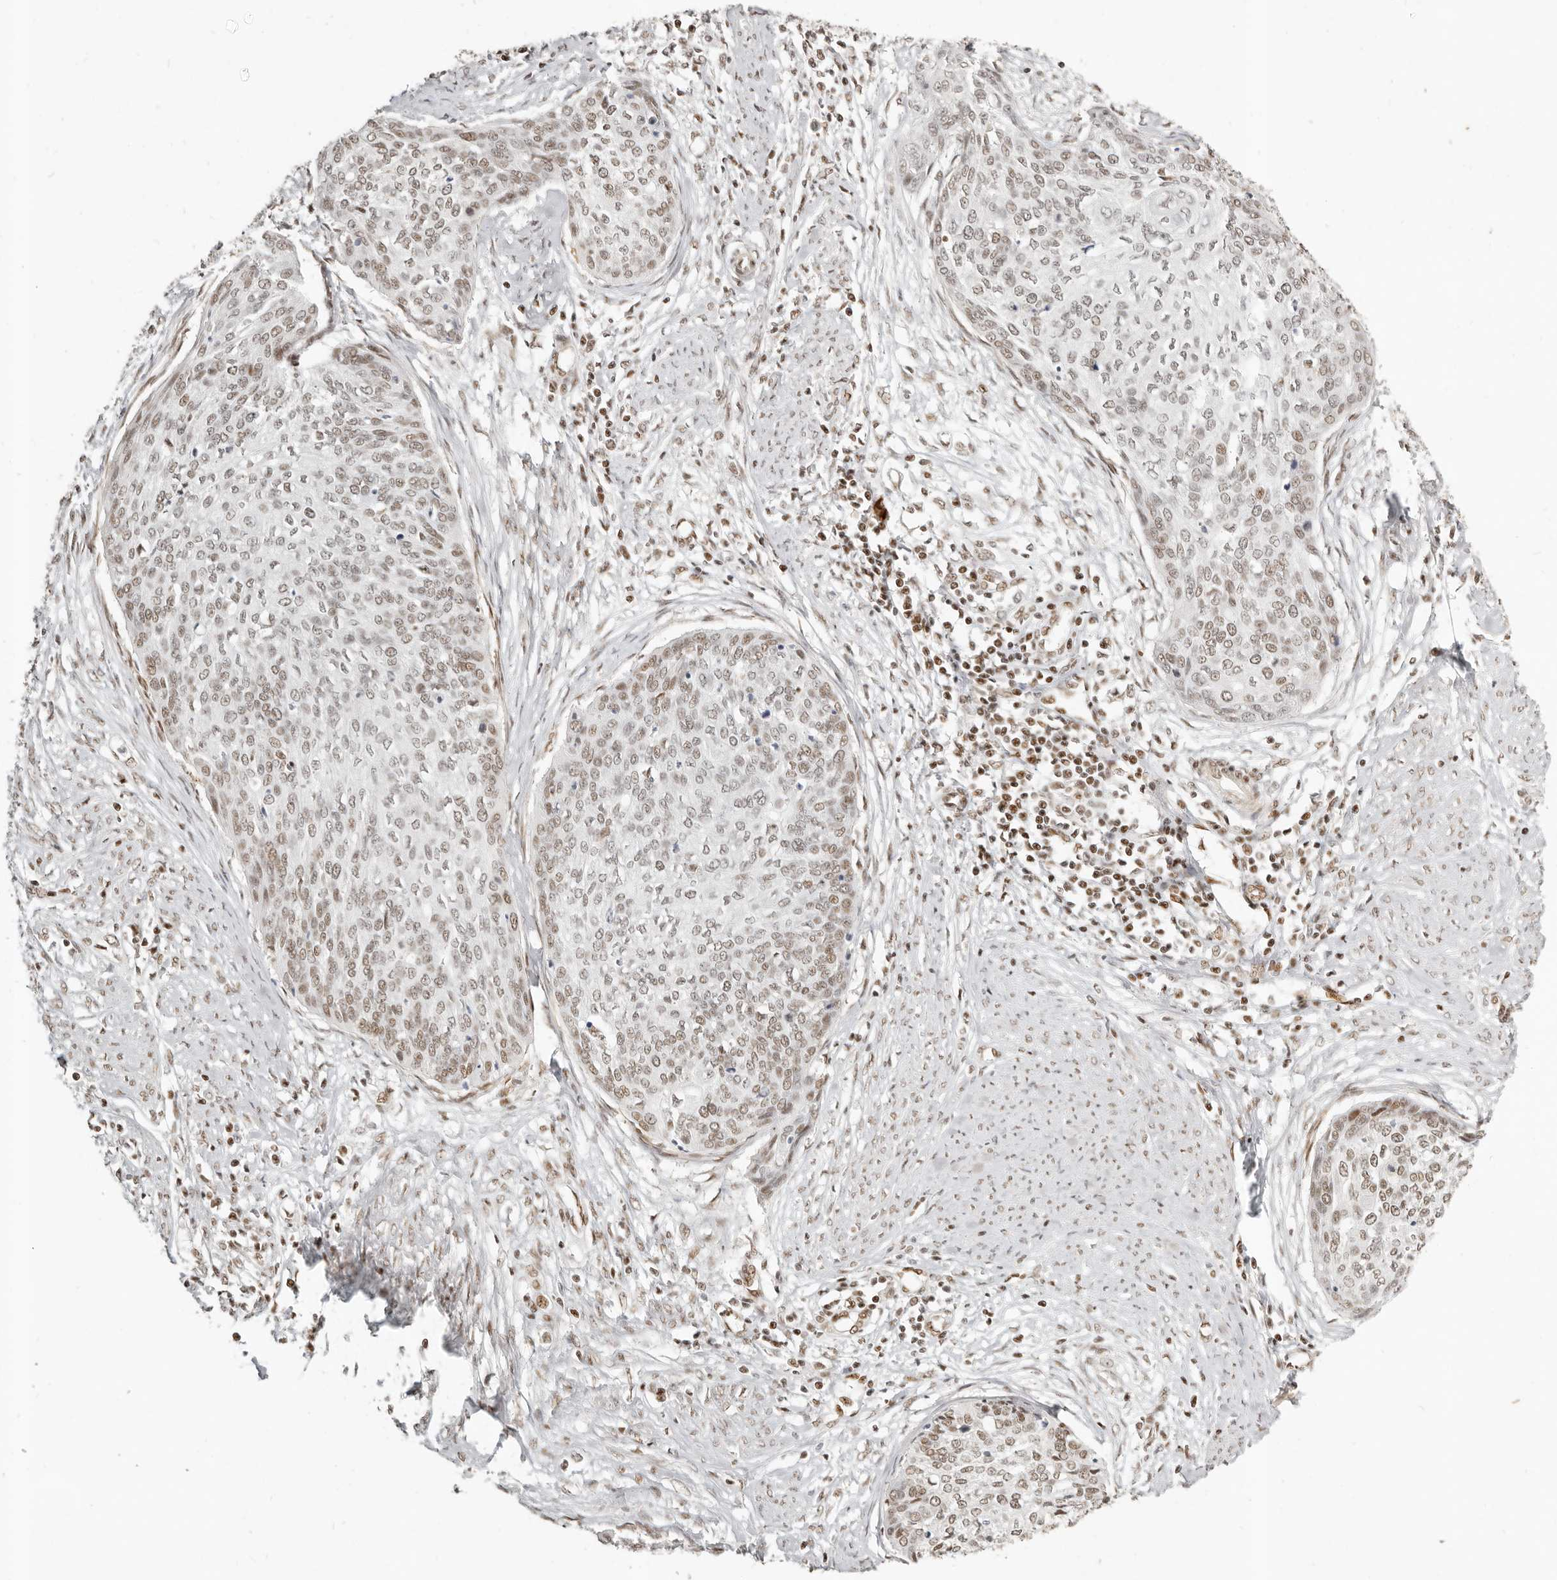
{"staining": {"intensity": "moderate", "quantity": ">75%", "location": "nuclear"}, "tissue": "cervical cancer", "cell_type": "Tumor cells", "image_type": "cancer", "snomed": [{"axis": "morphology", "description": "Squamous cell carcinoma, NOS"}, {"axis": "topography", "description": "Cervix"}], "caption": "Immunohistochemistry histopathology image of neoplastic tissue: human cervical cancer stained using IHC demonstrates medium levels of moderate protein expression localized specifically in the nuclear of tumor cells, appearing as a nuclear brown color.", "gene": "GABPA", "patient": {"sex": "female", "age": 37}}